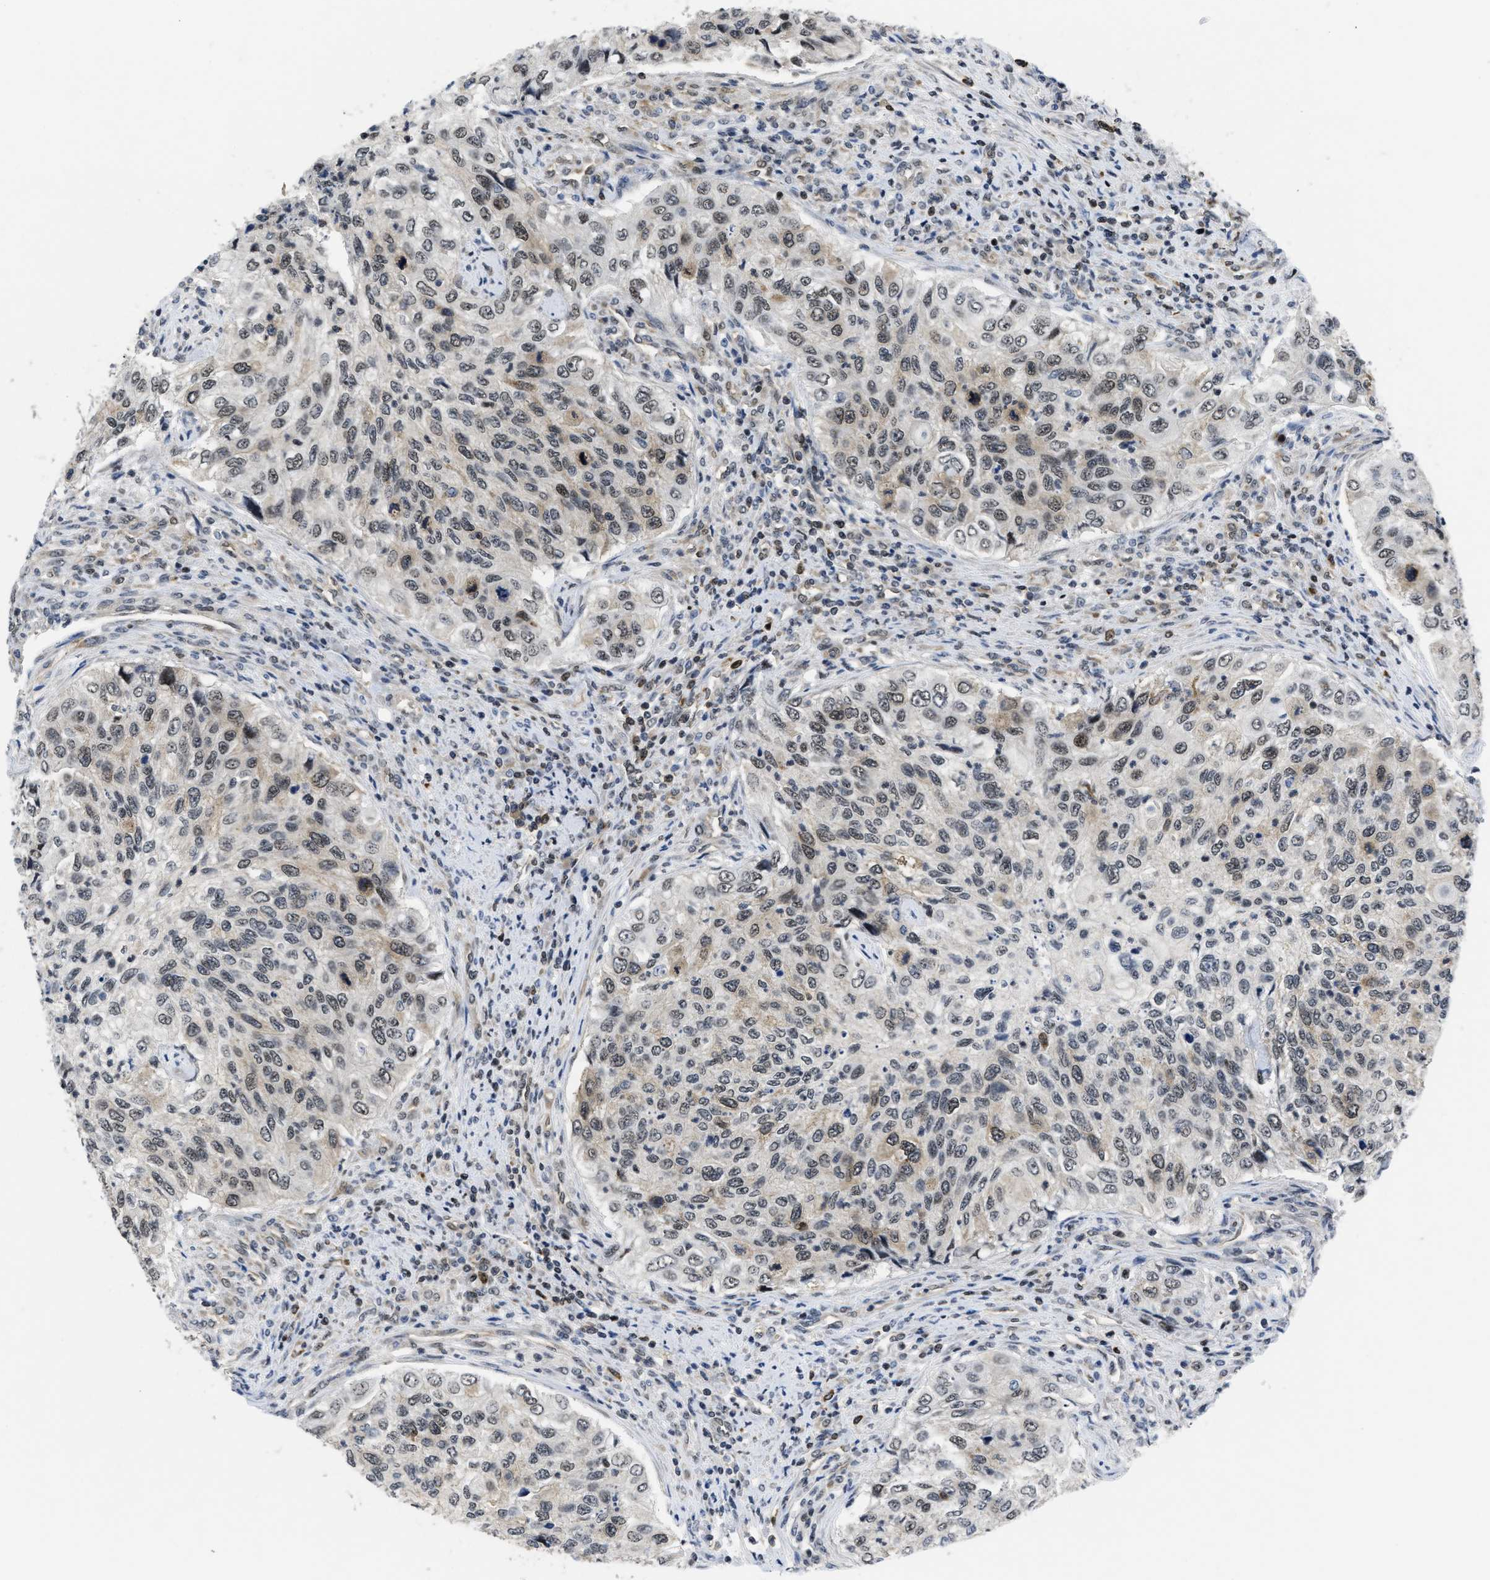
{"staining": {"intensity": "weak", "quantity": "25%-75%", "location": "cytoplasmic/membranous,nuclear"}, "tissue": "urothelial cancer", "cell_type": "Tumor cells", "image_type": "cancer", "snomed": [{"axis": "morphology", "description": "Urothelial carcinoma, High grade"}, {"axis": "topography", "description": "Urinary bladder"}], "caption": "This photomicrograph shows urothelial cancer stained with IHC to label a protein in brown. The cytoplasmic/membranous and nuclear of tumor cells show weak positivity for the protein. Nuclei are counter-stained blue.", "gene": "HIF1A", "patient": {"sex": "female", "age": 60}}